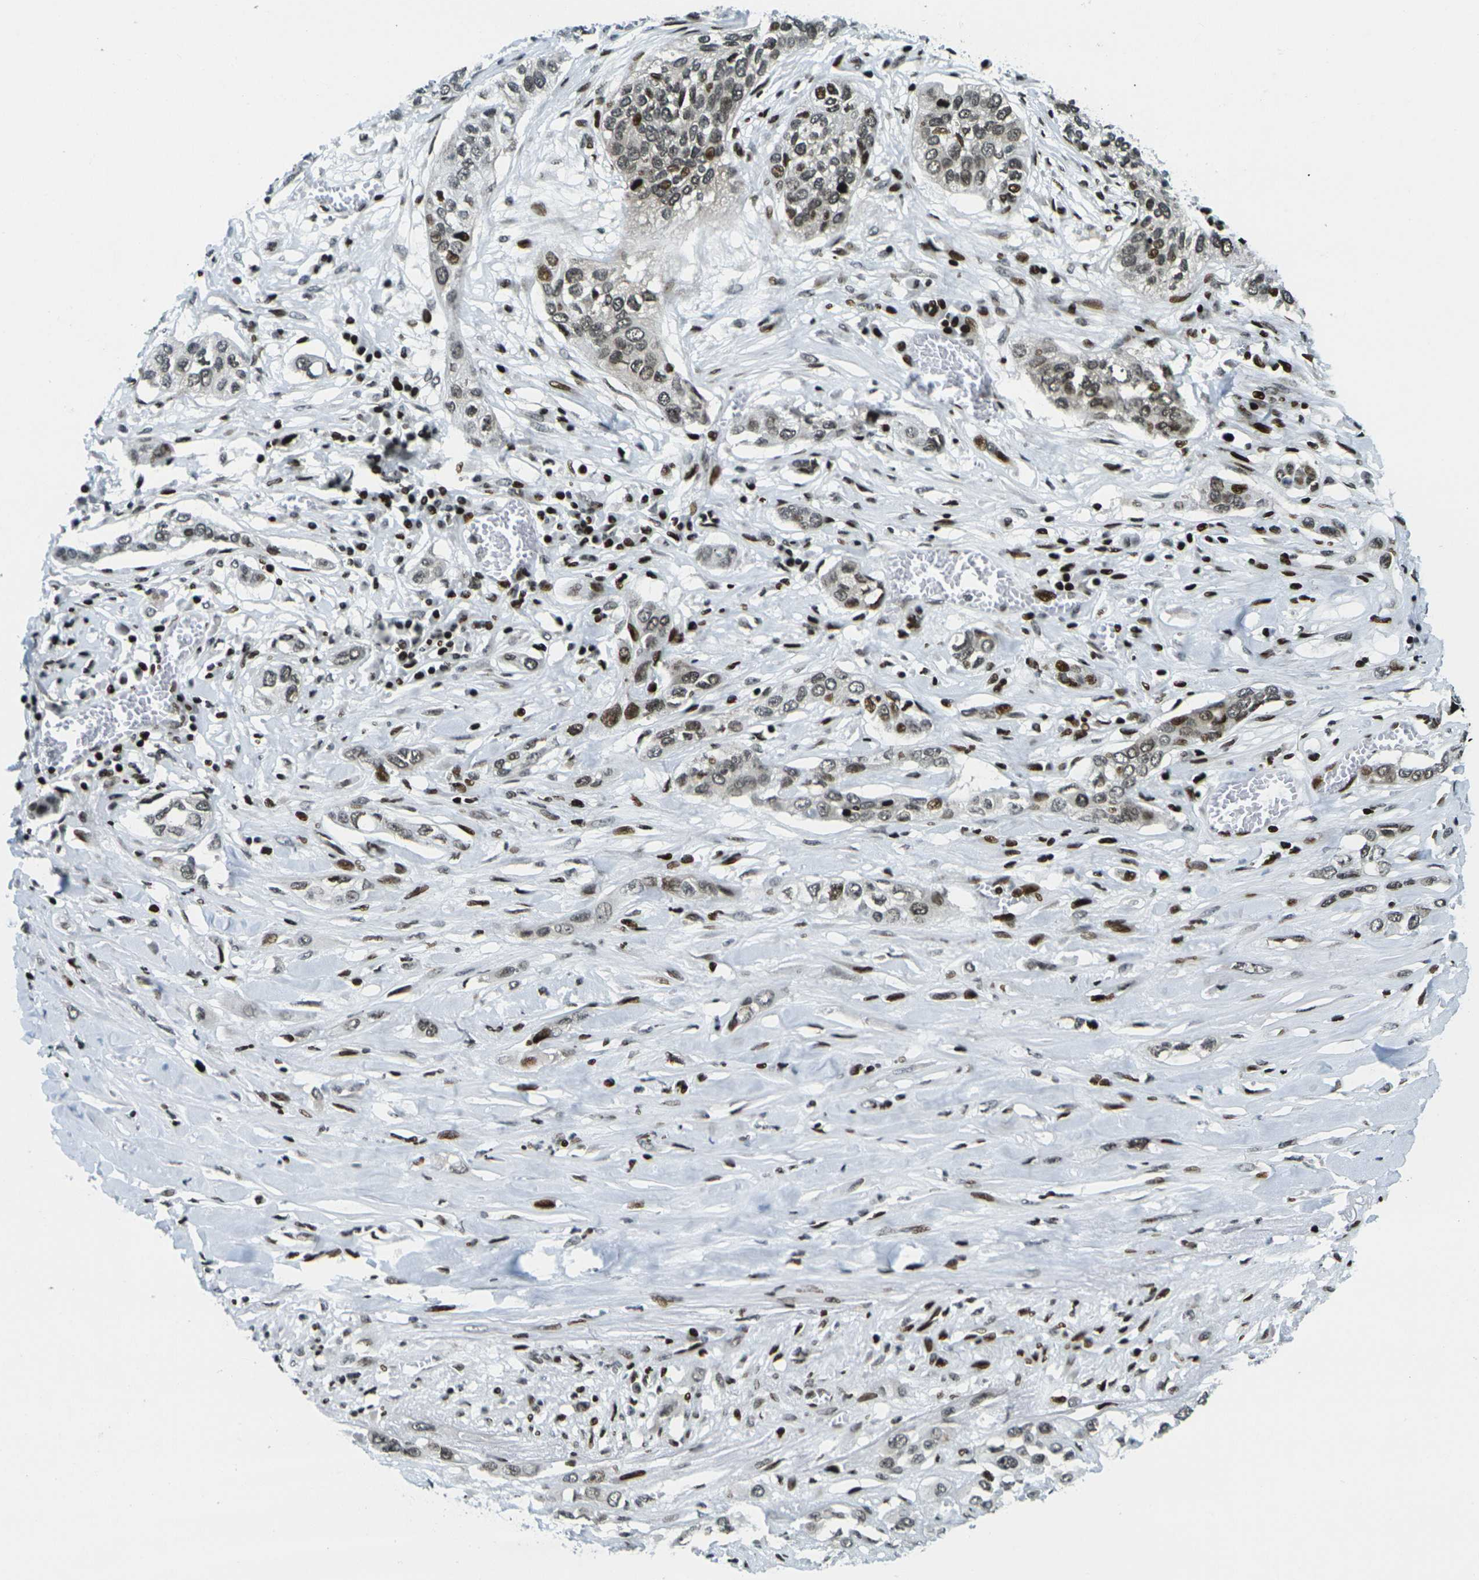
{"staining": {"intensity": "moderate", "quantity": ">75%", "location": "nuclear"}, "tissue": "lung cancer", "cell_type": "Tumor cells", "image_type": "cancer", "snomed": [{"axis": "morphology", "description": "Squamous cell carcinoma, NOS"}, {"axis": "topography", "description": "Lung"}], "caption": "Lung cancer stained with DAB (3,3'-diaminobenzidine) immunohistochemistry reveals medium levels of moderate nuclear staining in approximately >75% of tumor cells.", "gene": "H3-3A", "patient": {"sex": "male", "age": 71}}